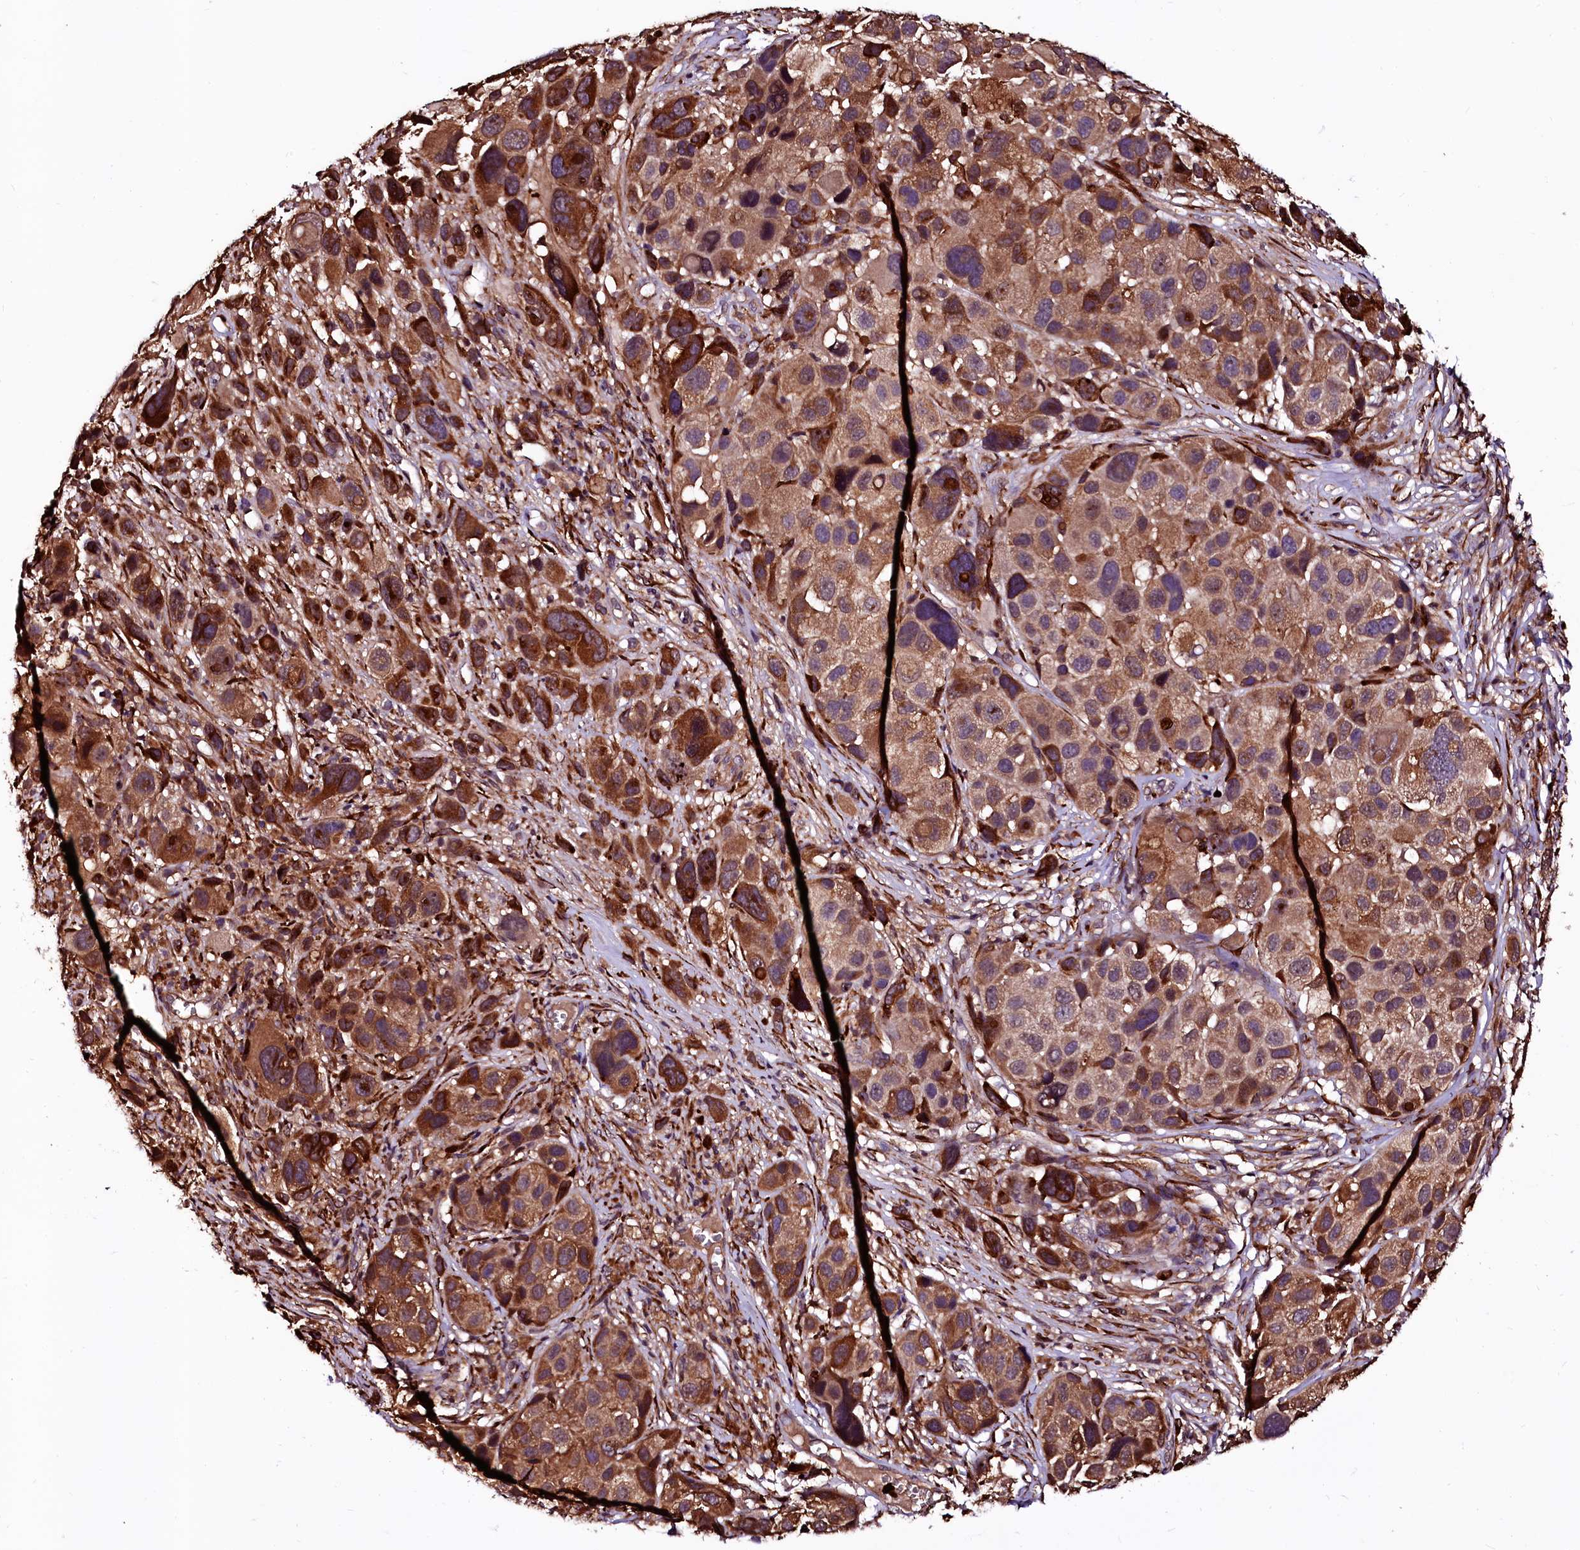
{"staining": {"intensity": "moderate", "quantity": ">75%", "location": "cytoplasmic/membranous"}, "tissue": "melanoma", "cell_type": "Tumor cells", "image_type": "cancer", "snomed": [{"axis": "morphology", "description": "Malignant melanoma, NOS"}, {"axis": "topography", "description": "Skin of trunk"}], "caption": "Immunohistochemistry (DAB) staining of malignant melanoma reveals moderate cytoplasmic/membranous protein staining in approximately >75% of tumor cells. Using DAB (brown) and hematoxylin (blue) stains, captured at high magnification using brightfield microscopy.", "gene": "N4BP1", "patient": {"sex": "male", "age": 71}}